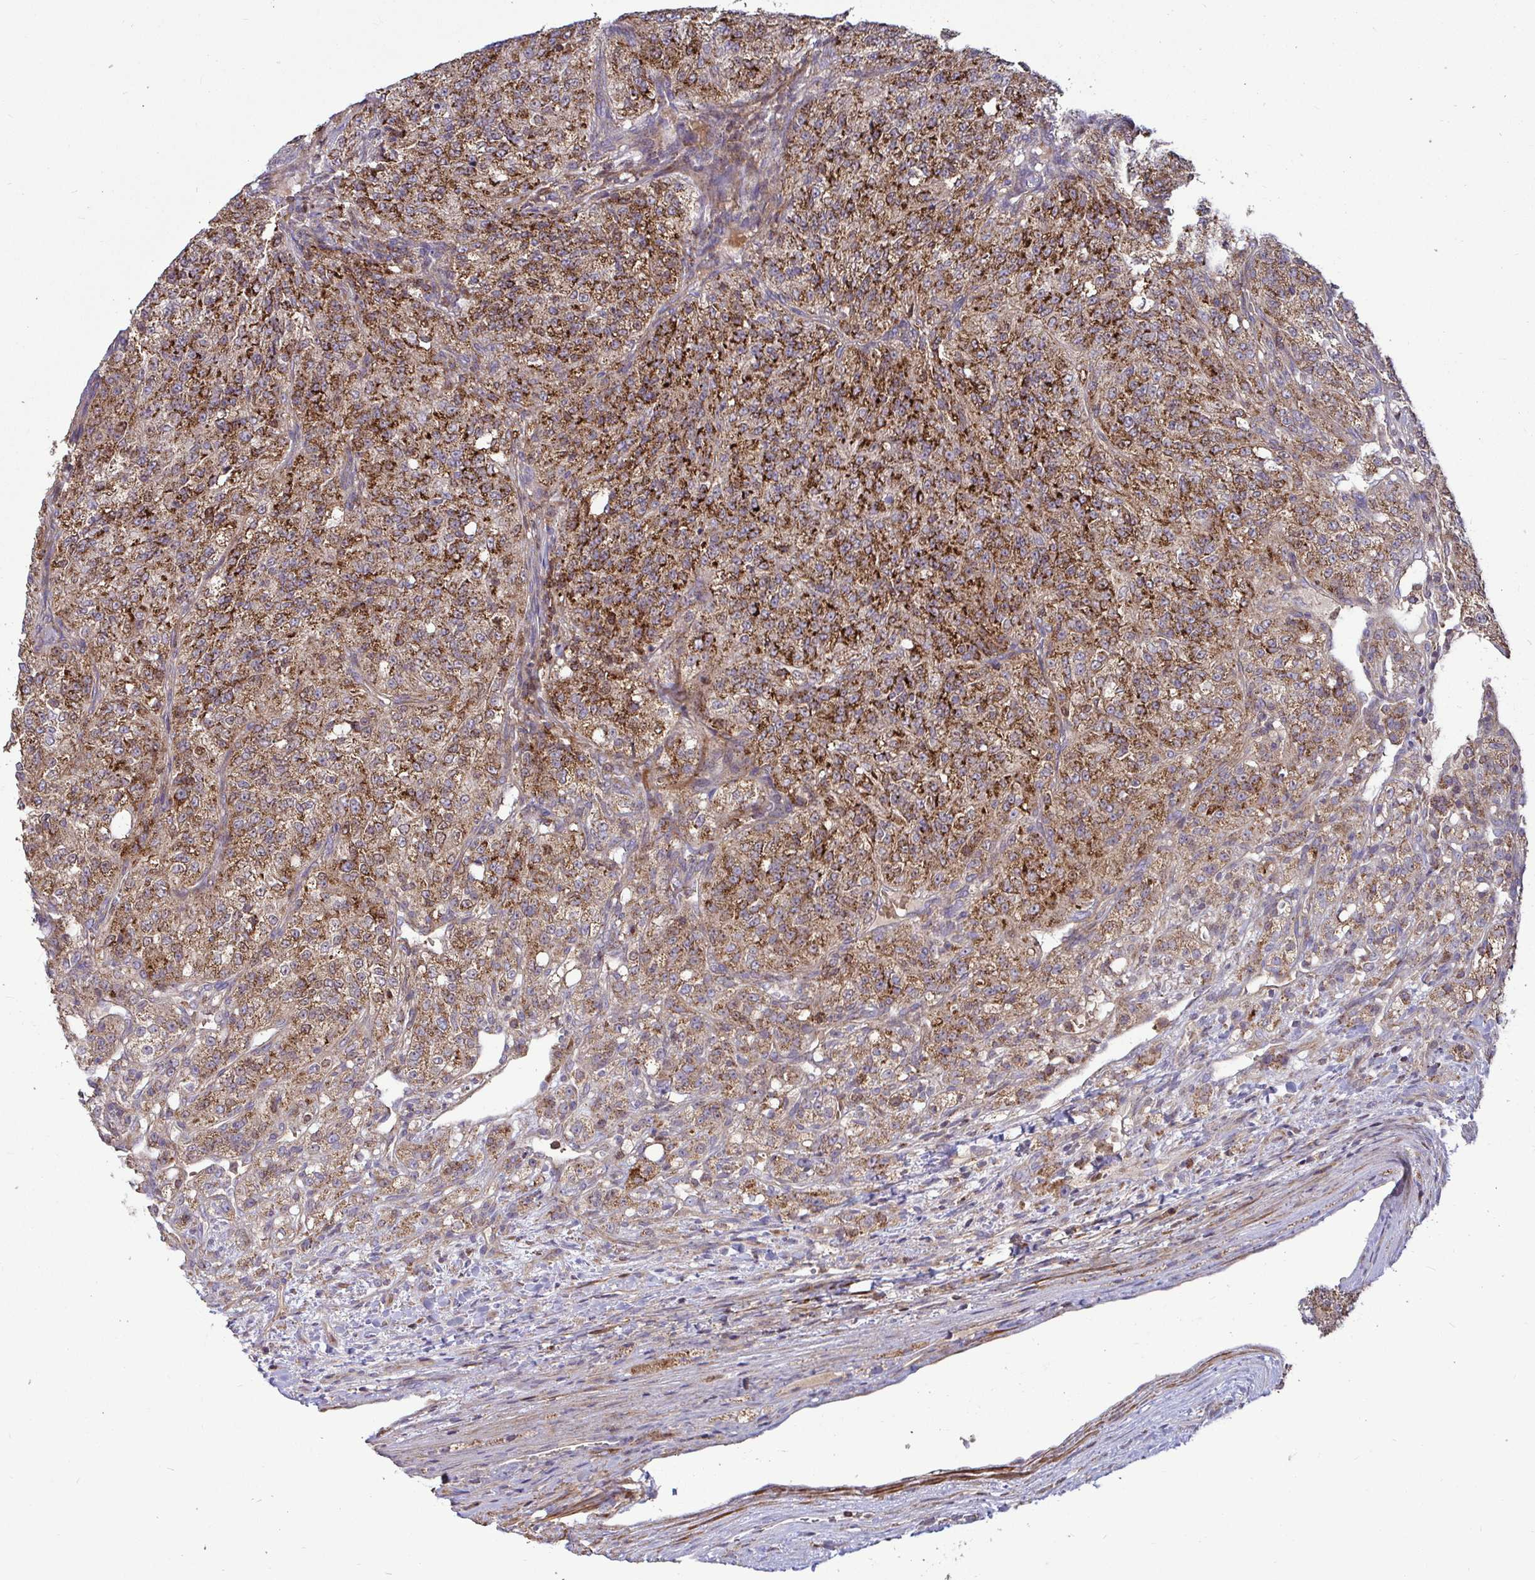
{"staining": {"intensity": "strong", "quantity": ">75%", "location": "cytoplasmic/membranous"}, "tissue": "renal cancer", "cell_type": "Tumor cells", "image_type": "cancer", "snomed": [{"axis": "morphology", "description": "Adenocarcinoma, NOS"}, {"axis": "topography", "description": "Kidney"}], "caption": "Adenocarcinoma (renal) stained with DAB (3,3'-diaminobenzidine) immunohistochemistry (IHC) demonstrates high levels of strong cytoplasmic/membranous staining in about >75% of tumor cells.", "gene": "SPRY1", "patient": {"sex": "female", "age": 63}}